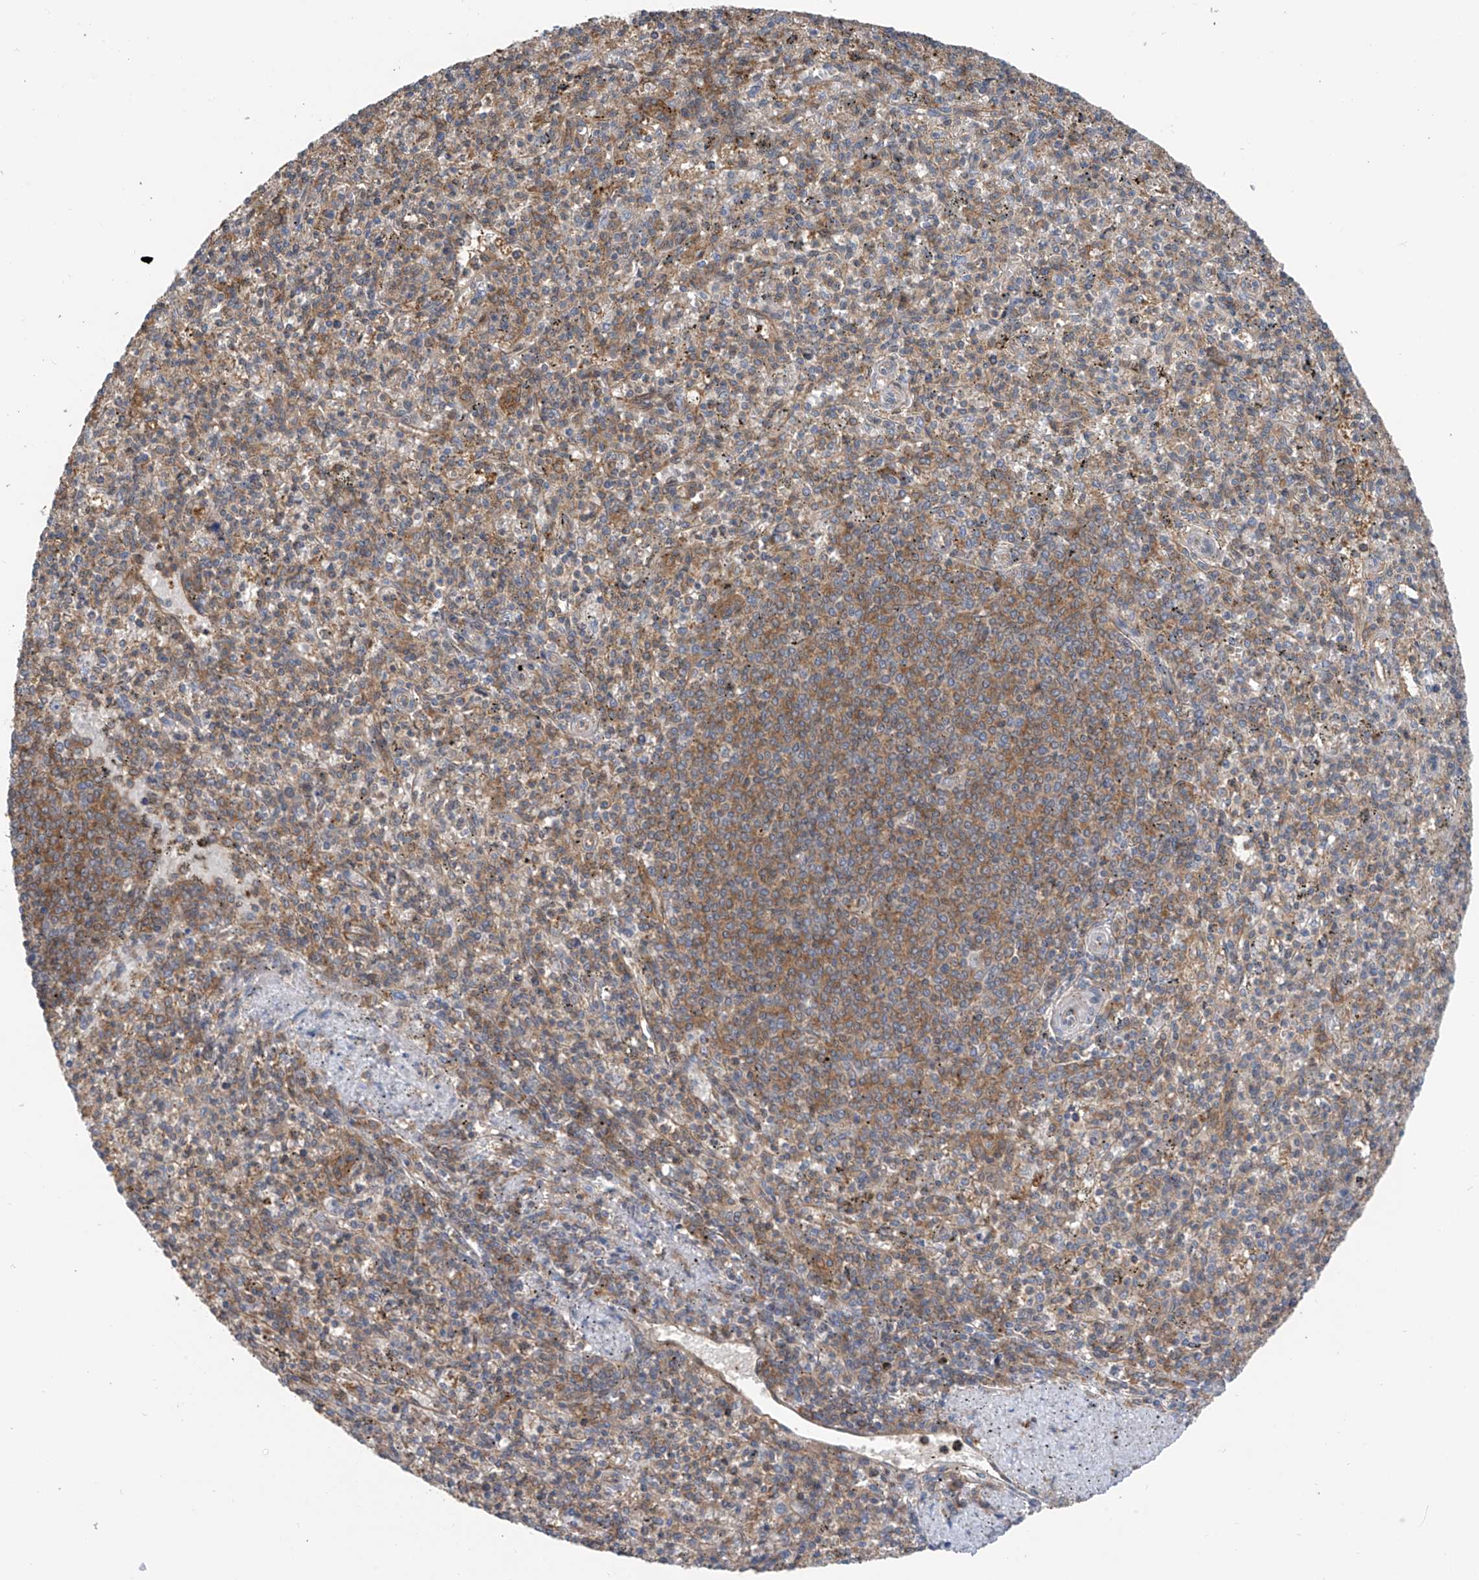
{"staining": {"intensity": "weak", "quantity": "25%-75%", "location": "cytoplasmic/membranous"}, "tissue": "spleen", "cell_type": "Cells in red pulp", "image_type": "normal", "snomed": [{"axis": "morphology", "description": "Normal tissue, NOS"}, {"axis": "topography", "description": "Spleen"}], "caption": "Immunohistochemistry histopathology image of benign spleen: human spleen stained using immunohistochemistry reveals low levels of weak protein expression localized specifically in the cytoplasmic/membranous of cells in red pulp, appearing as a cytoplasmic/membranous brown color.", "gene": "CHPF", "patient": {"sex": "male", "age": 72}}